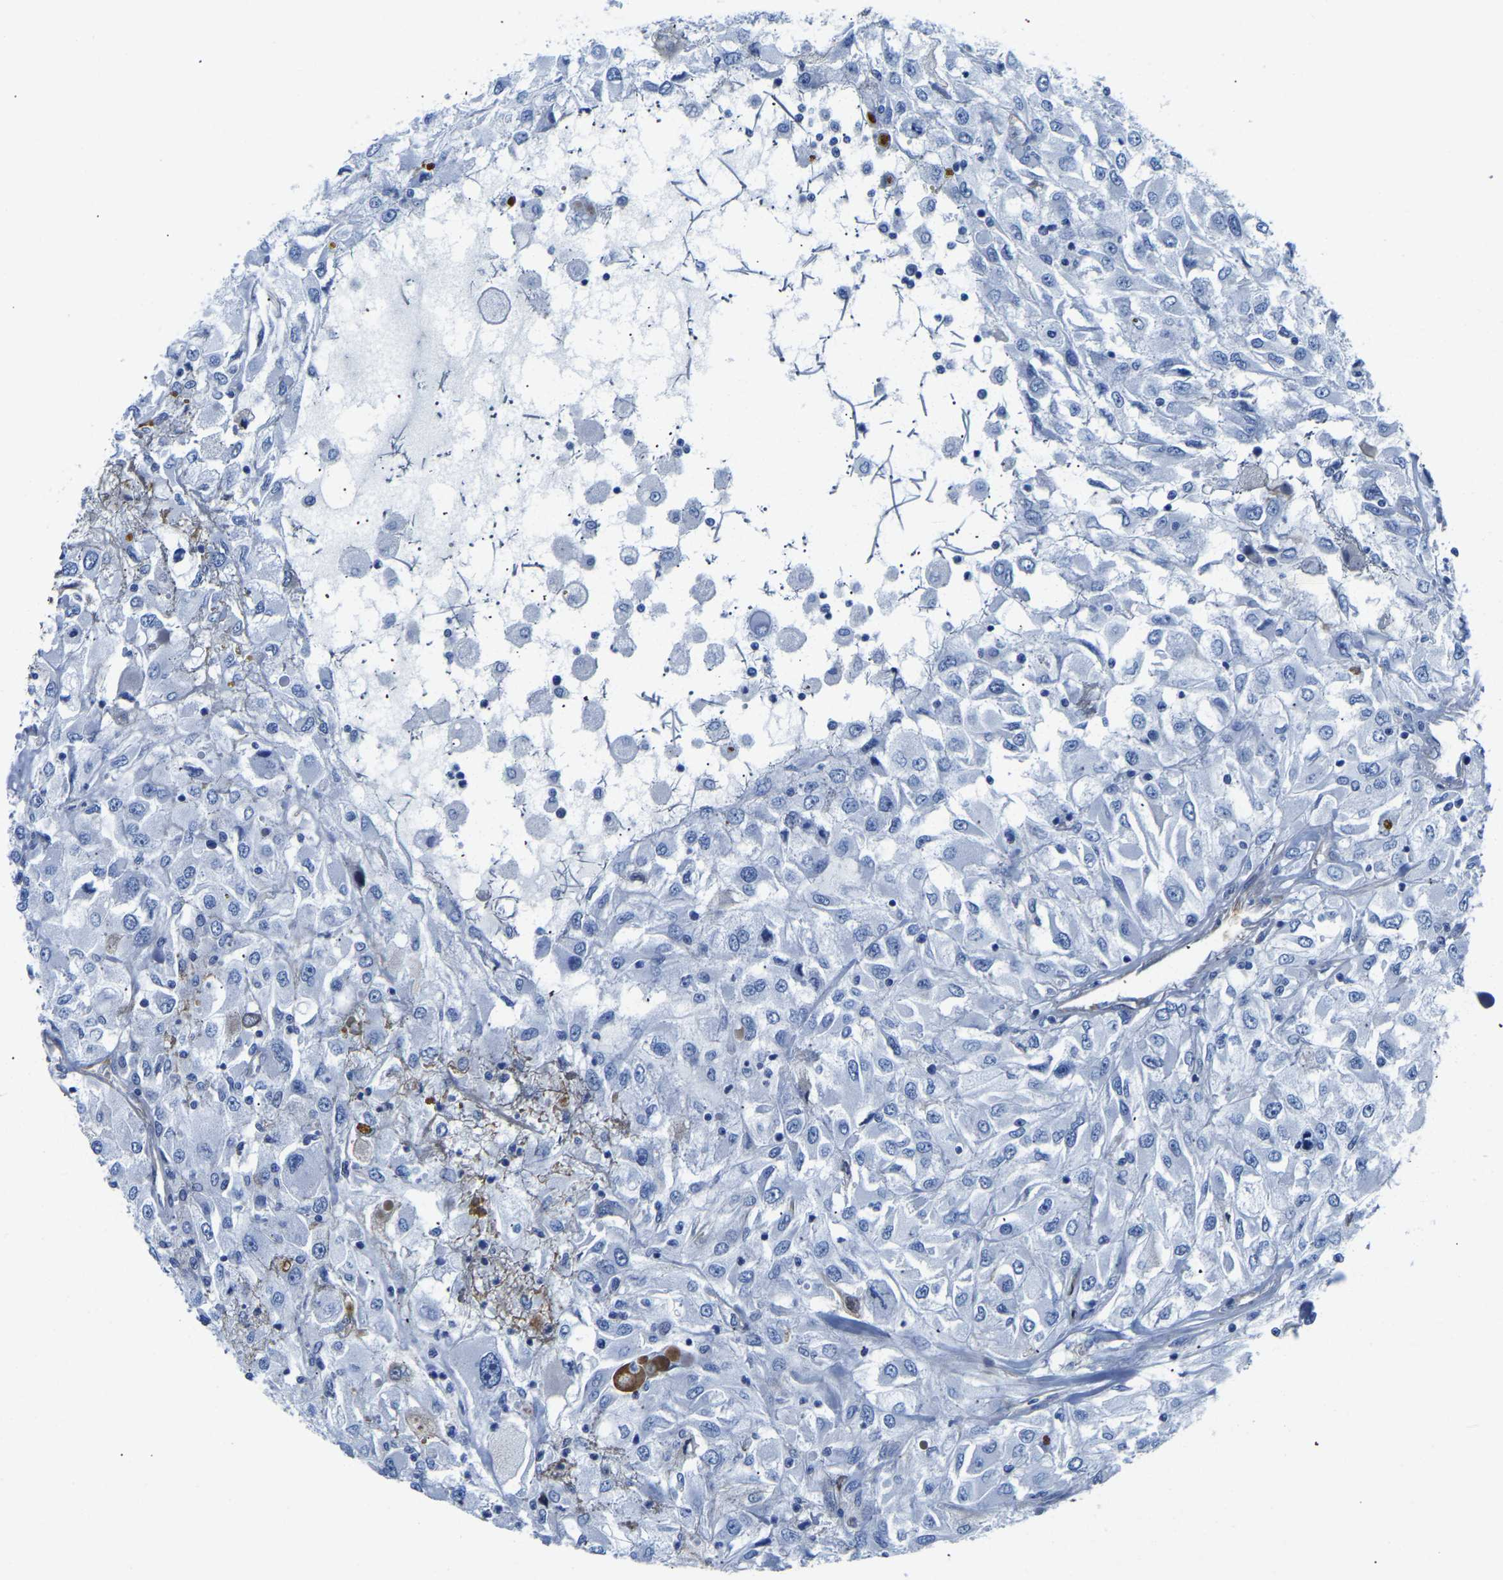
{"staining": {"intensity": "negative", "quantity": "none", "location": "none"}, "tissue": "renal cancer", "cell_type": "Tumor cells", "image_type": "cancer", "snomed": [{"axis": "morphology", "description": "Adenocarcinoma, NOS"}, {"axis": "topography", "description": "Kidney"}], "caption": "This photomicrograph is of renal cancer (adenocarcinoma) stained with IHC to label a protein in brown with the nuclei are counter-stained blue. There is no staining in tumor cells.", "gene": "UPK3A", "patient": {"sex": "female", "age": 52}}